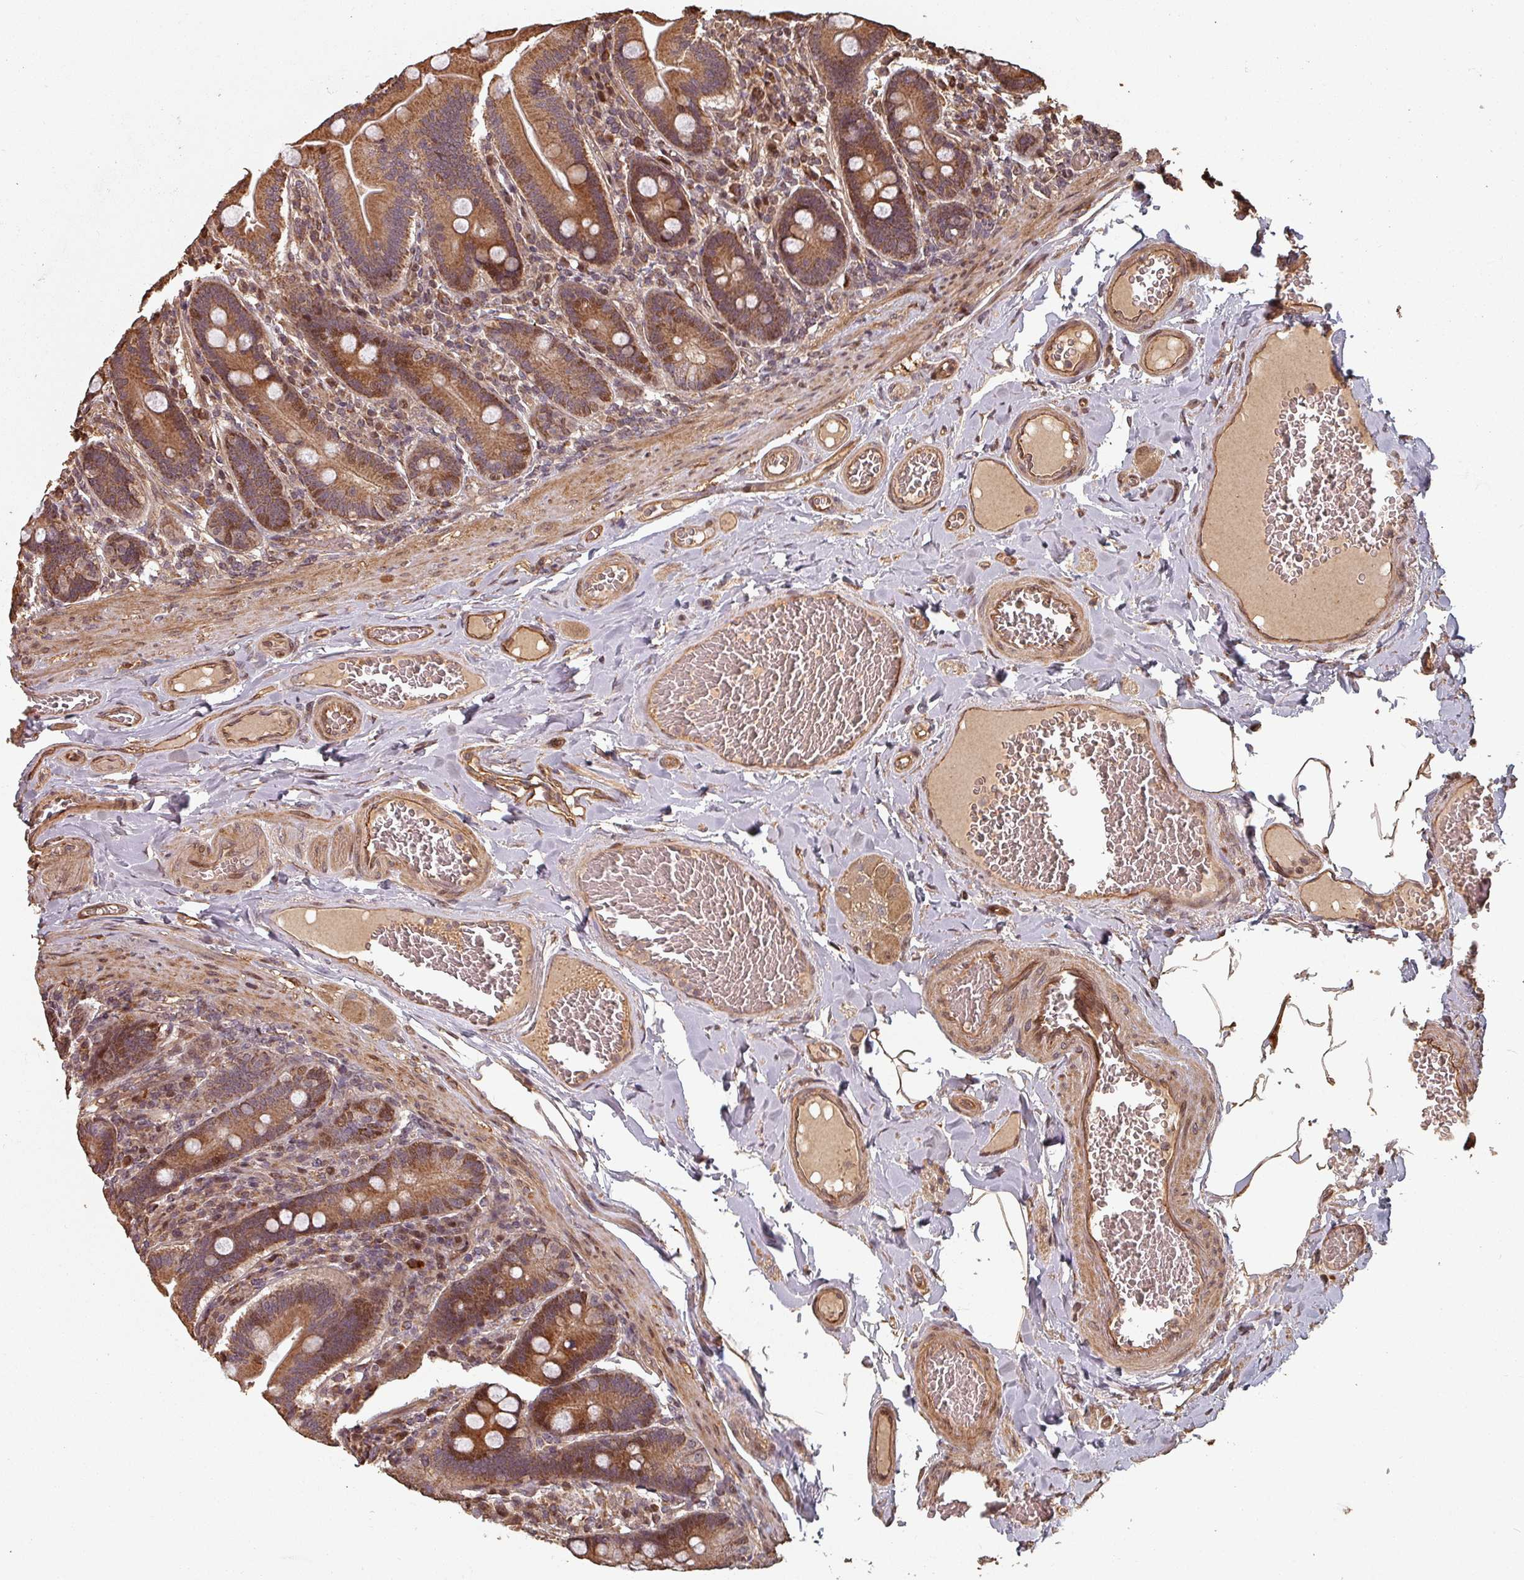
{"staining": {"intensity": "moderate", "quantity": ">75%", "location": "cytoplasmic/membranous,nuclear"}, "tissue": "duodenum", "cell_type": "Glandular cells", "image_type": "normal", "snomed": [{"axis": "morphology", "description": "Normal tissue, NOS"}, {"axis": "topography", "description": "Duodenum"}], "caption": "Immunohistochemical staining of normal duodenum displays moderate cytoplasmic/membranous,nuclear protein positivity in approximately >75% of glandular cells. Nuclei are stained in blue.", "gene": "EID1", "patient": {"sex": "female", "age": 62}}